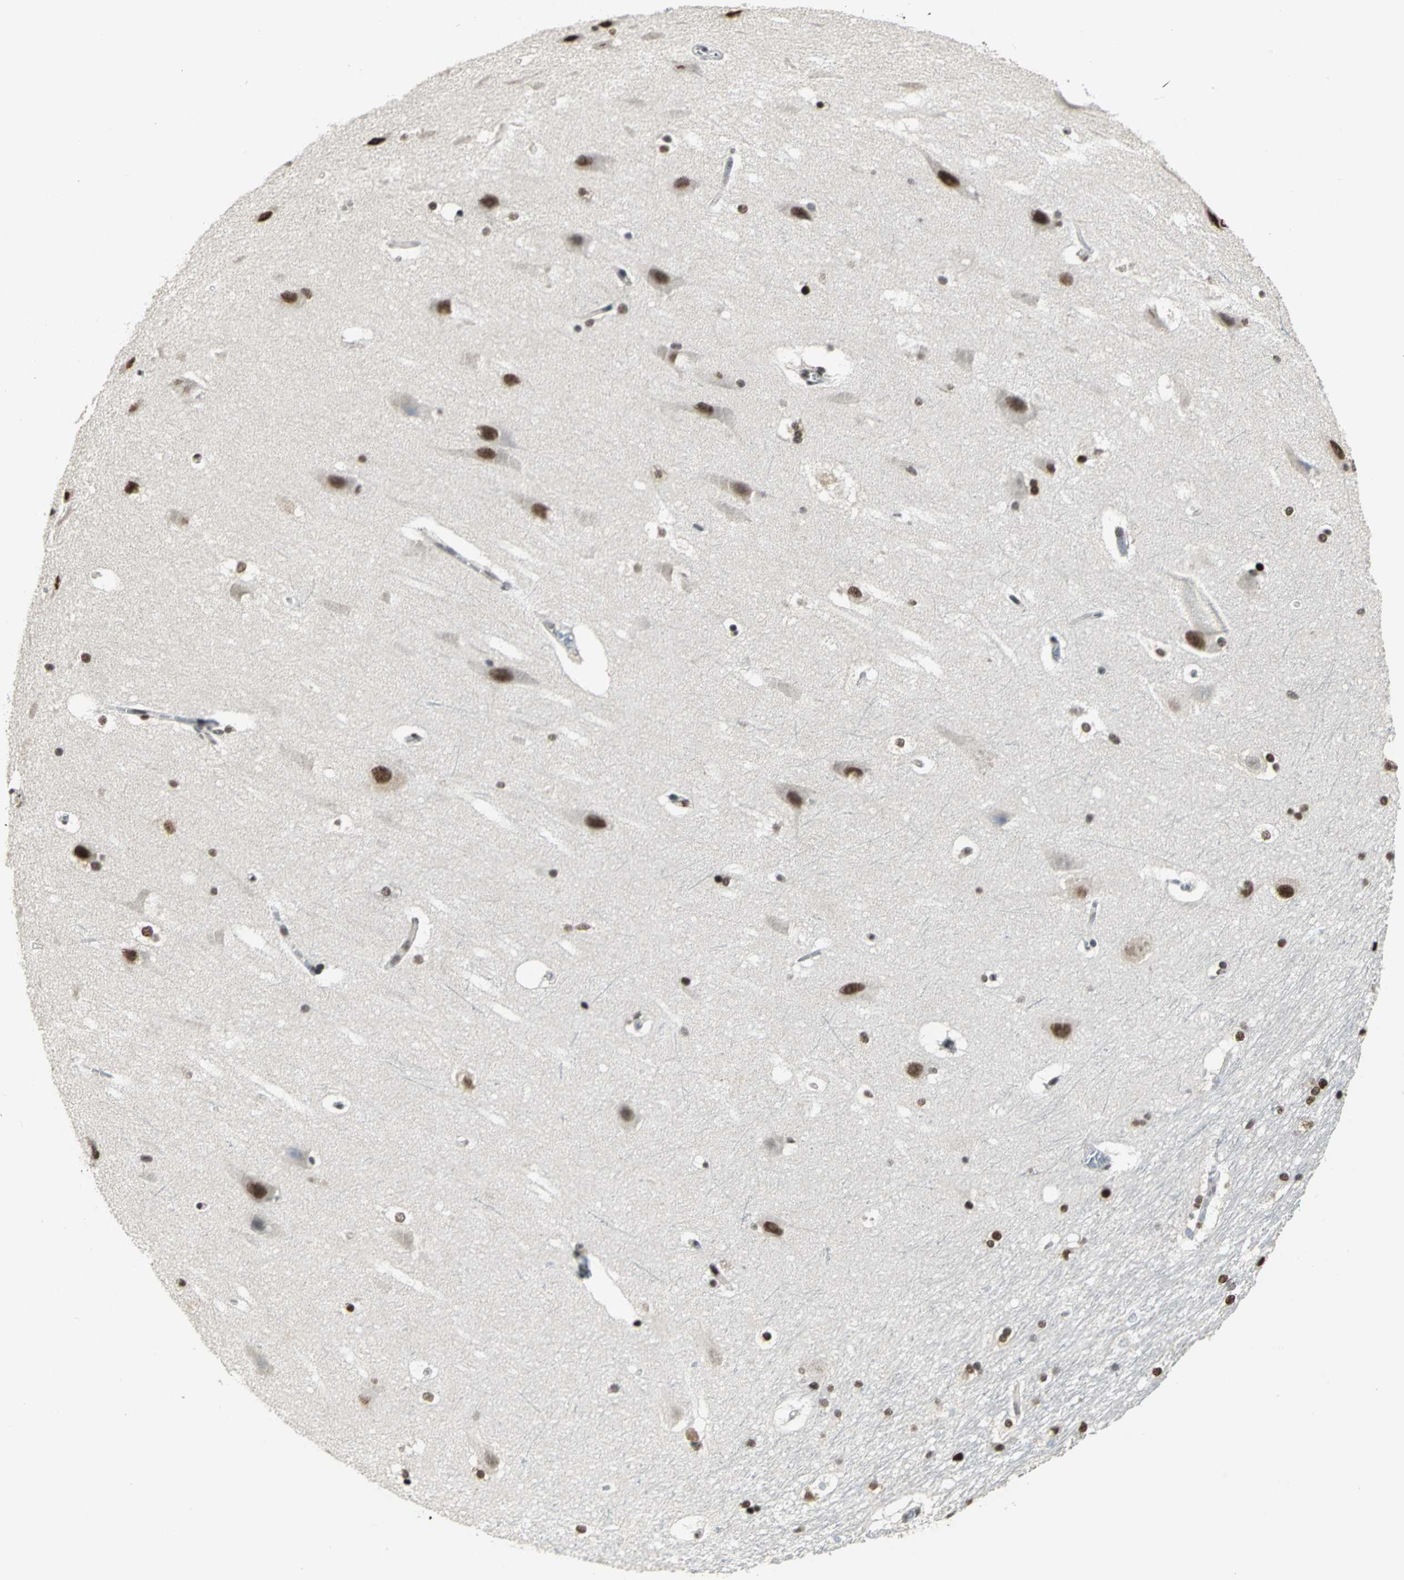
{"staining": {"intensity": "strong", "quantity": ">75%", "location": "nuclear"}, "tissue": "hippocampus", "cell_type": "Glial cells", "image_type": "normal", "snomed": [{"axis": "morphology", "description": "Normal tissue, NOS"}, {"axis": "topography", "description": "Hippocampus"}], "caption": "Approximately >75% of glial cells in benign human hippocampus reveal strong nuclear protein staining as visualized by brown immunohistochemical staining.", "gene": "CCDC88C", "patient": {"sex": "female", "age": 19}}